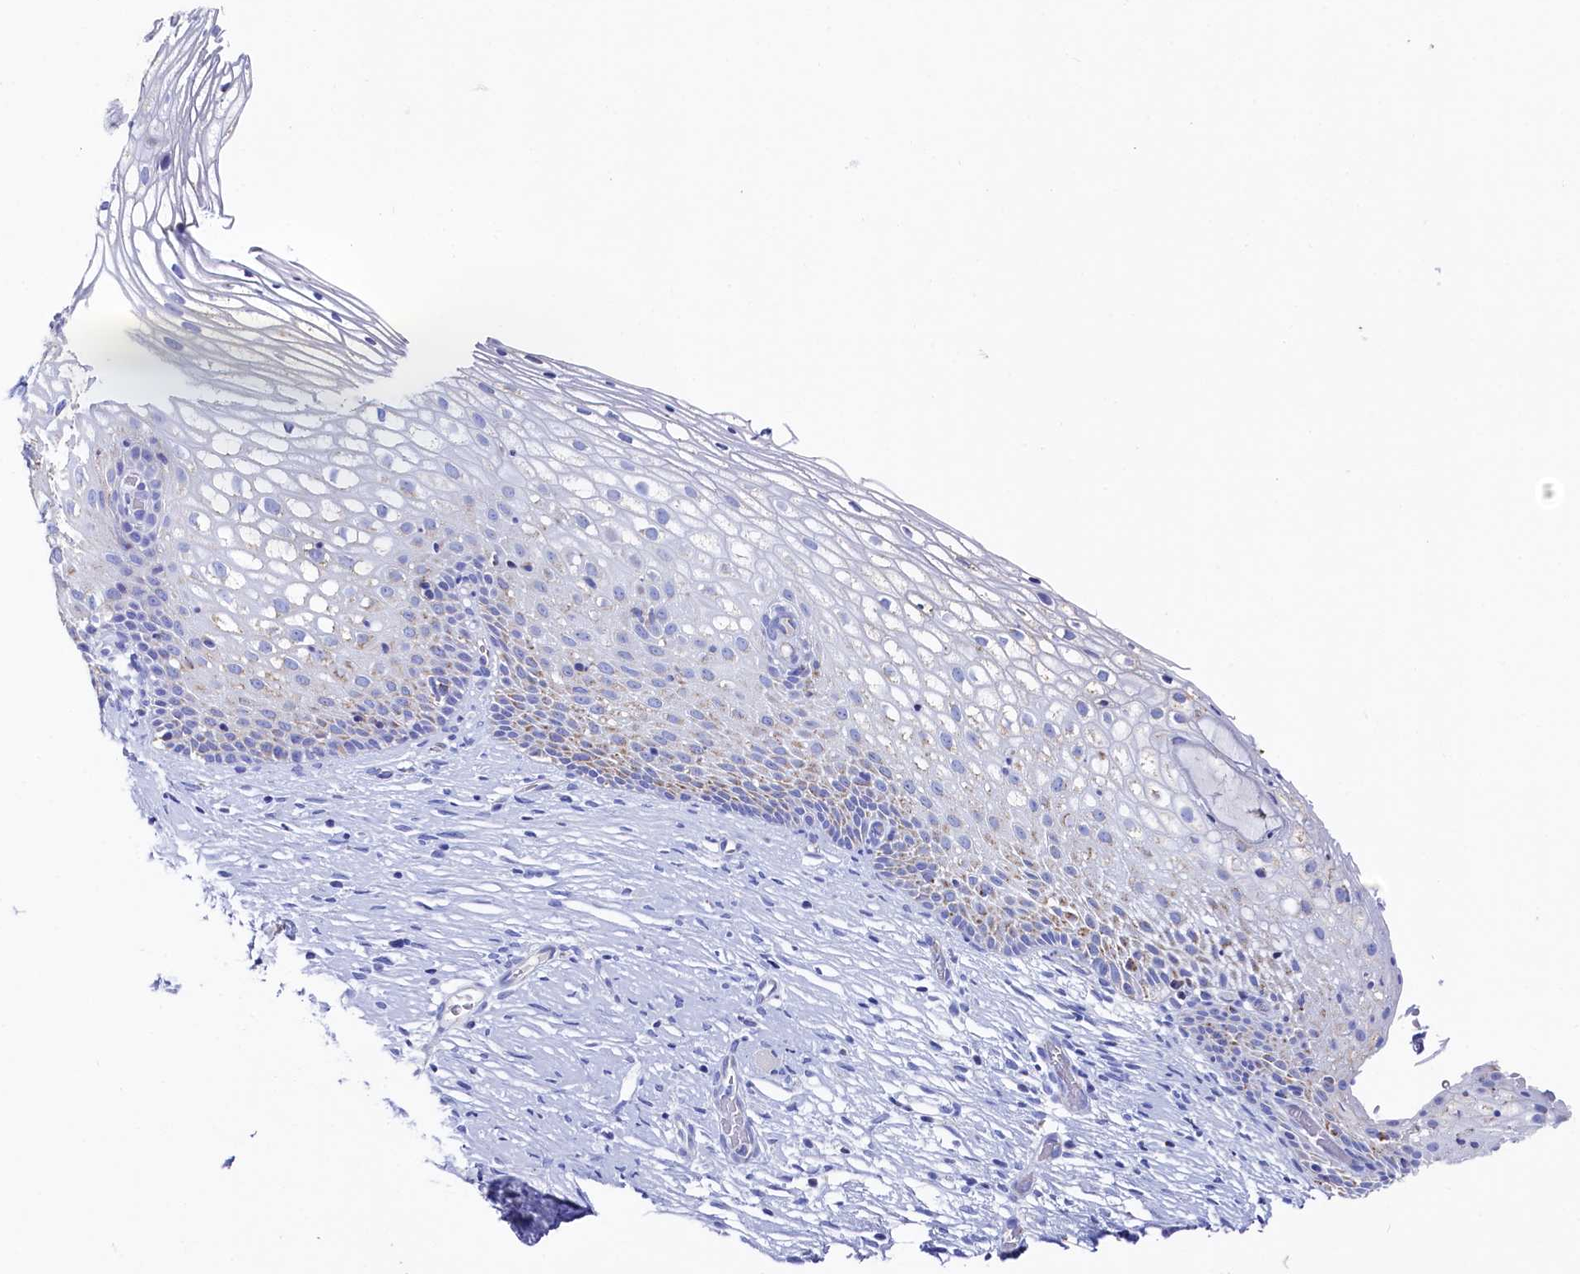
{"staining": {"intensity": "weak", "quantity": "<25%", "location": "cytoplasmic/membranous"}, "tissue": "cervix", "cell_type": "Glandular cells", "image_type": "normal", "snomed": [{"axis": "morphology", "description": "Normal tissue, NOS"}, {"axis": "topography", "description": "Cervix"}], "caption": "The photomicrograph demonstrates no significant positivity in glandular cells of cervix.", "gene": "MMAB", "patient": {"sex": "female", "age": 33}}